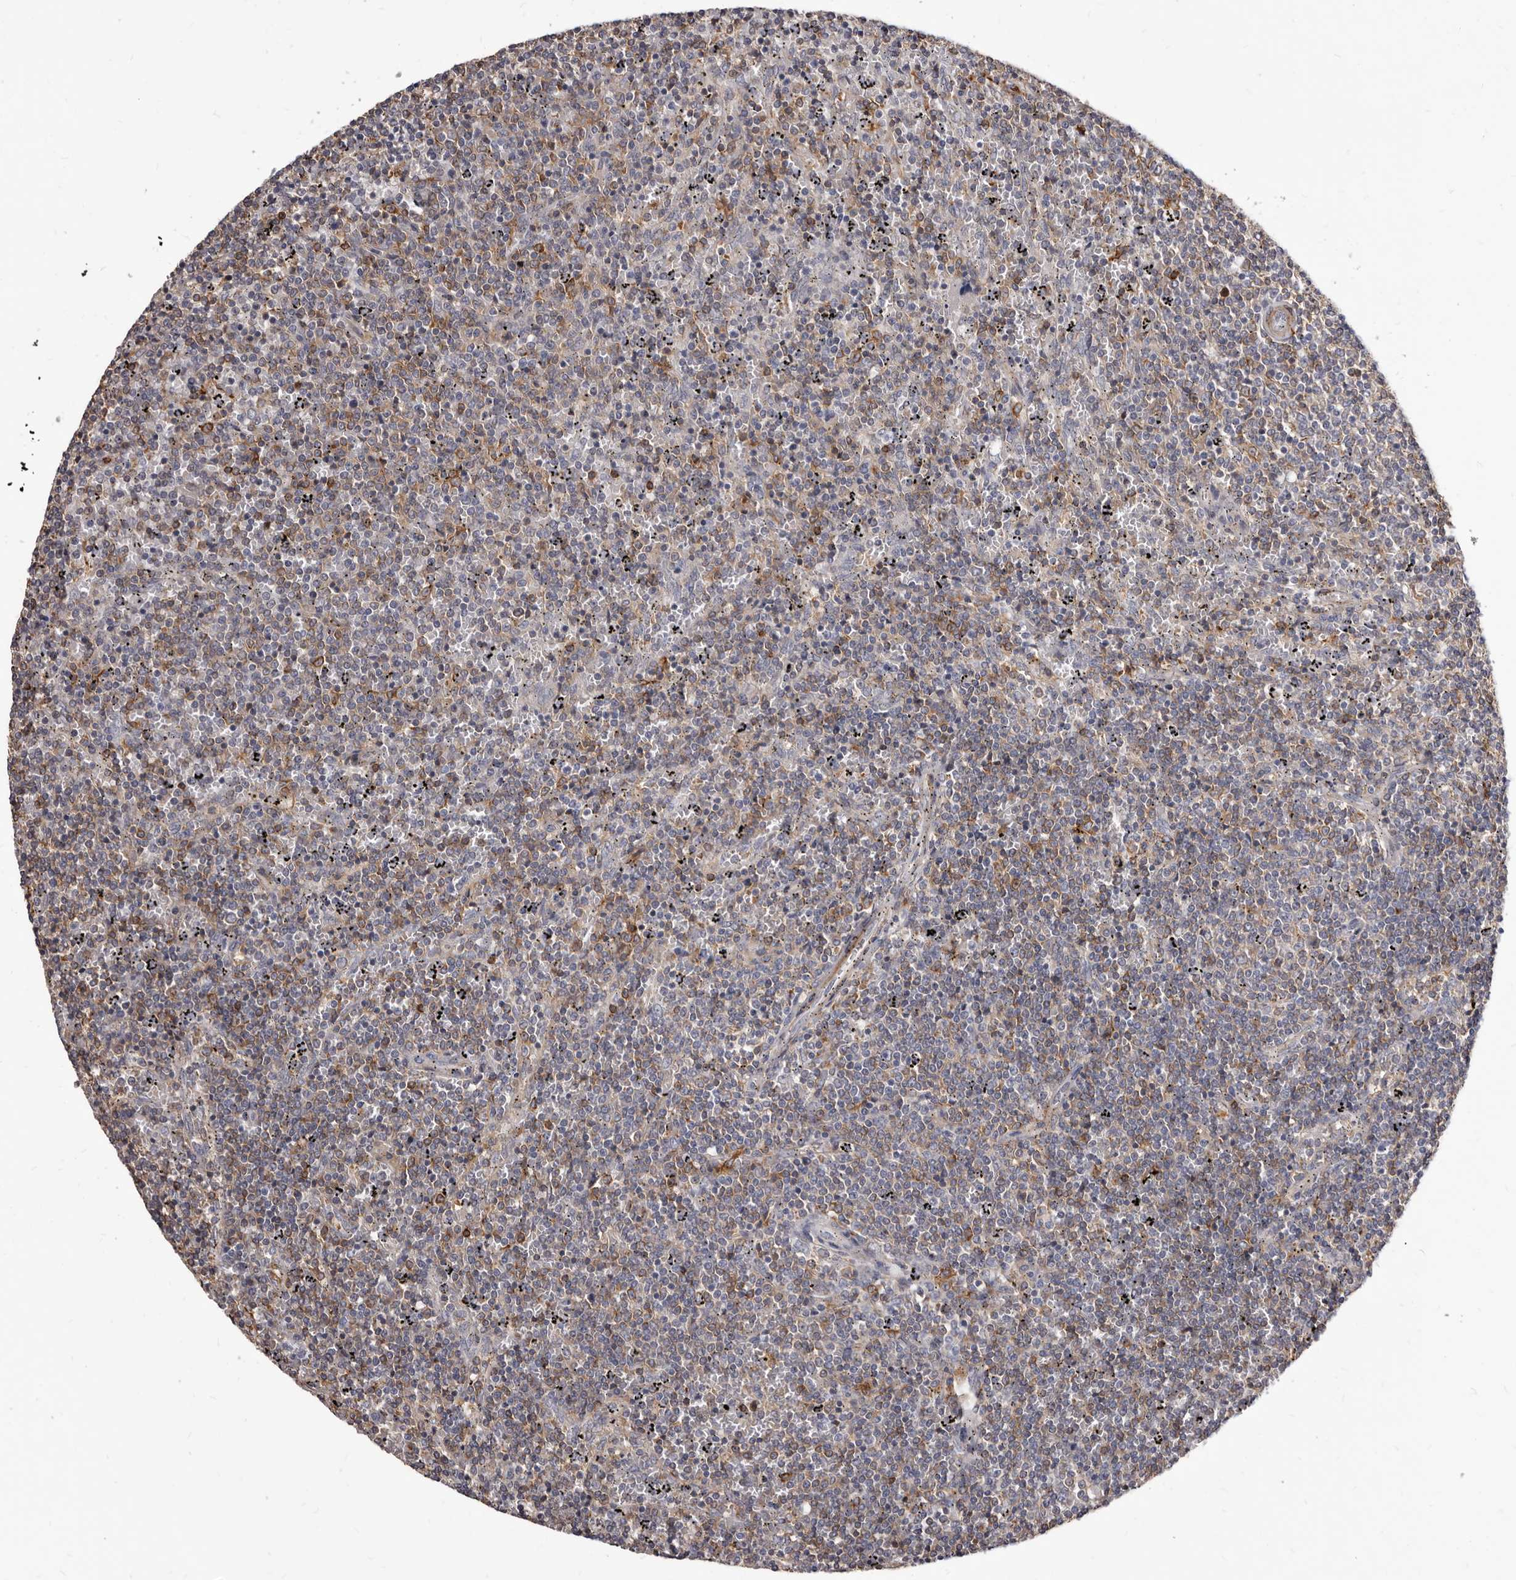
{"staining": {"intensity": "moderate", "quantity": "<25%", "location": "cytoplasmic/membranous"}, "tissue": "lymphoma", "cell_type": "Tumor cells", "image_type": "cancer", "snomed": [{"axis": "morphology", "description": "Malignant lymphoma, non-Hodgkin's type, Low grade"}, {"axis": "topography", "description": "Spleen"}], "caption": "Immunohistochemical staining of human low-grade malignant lymphoma, non-Hodgkin's type reveals low levels of moderate cytoplasmic/membranous positivity in about <25% of tumor cells.", "gene": "NIBAN1", "patient": {"sex": "female", "age": 50}}